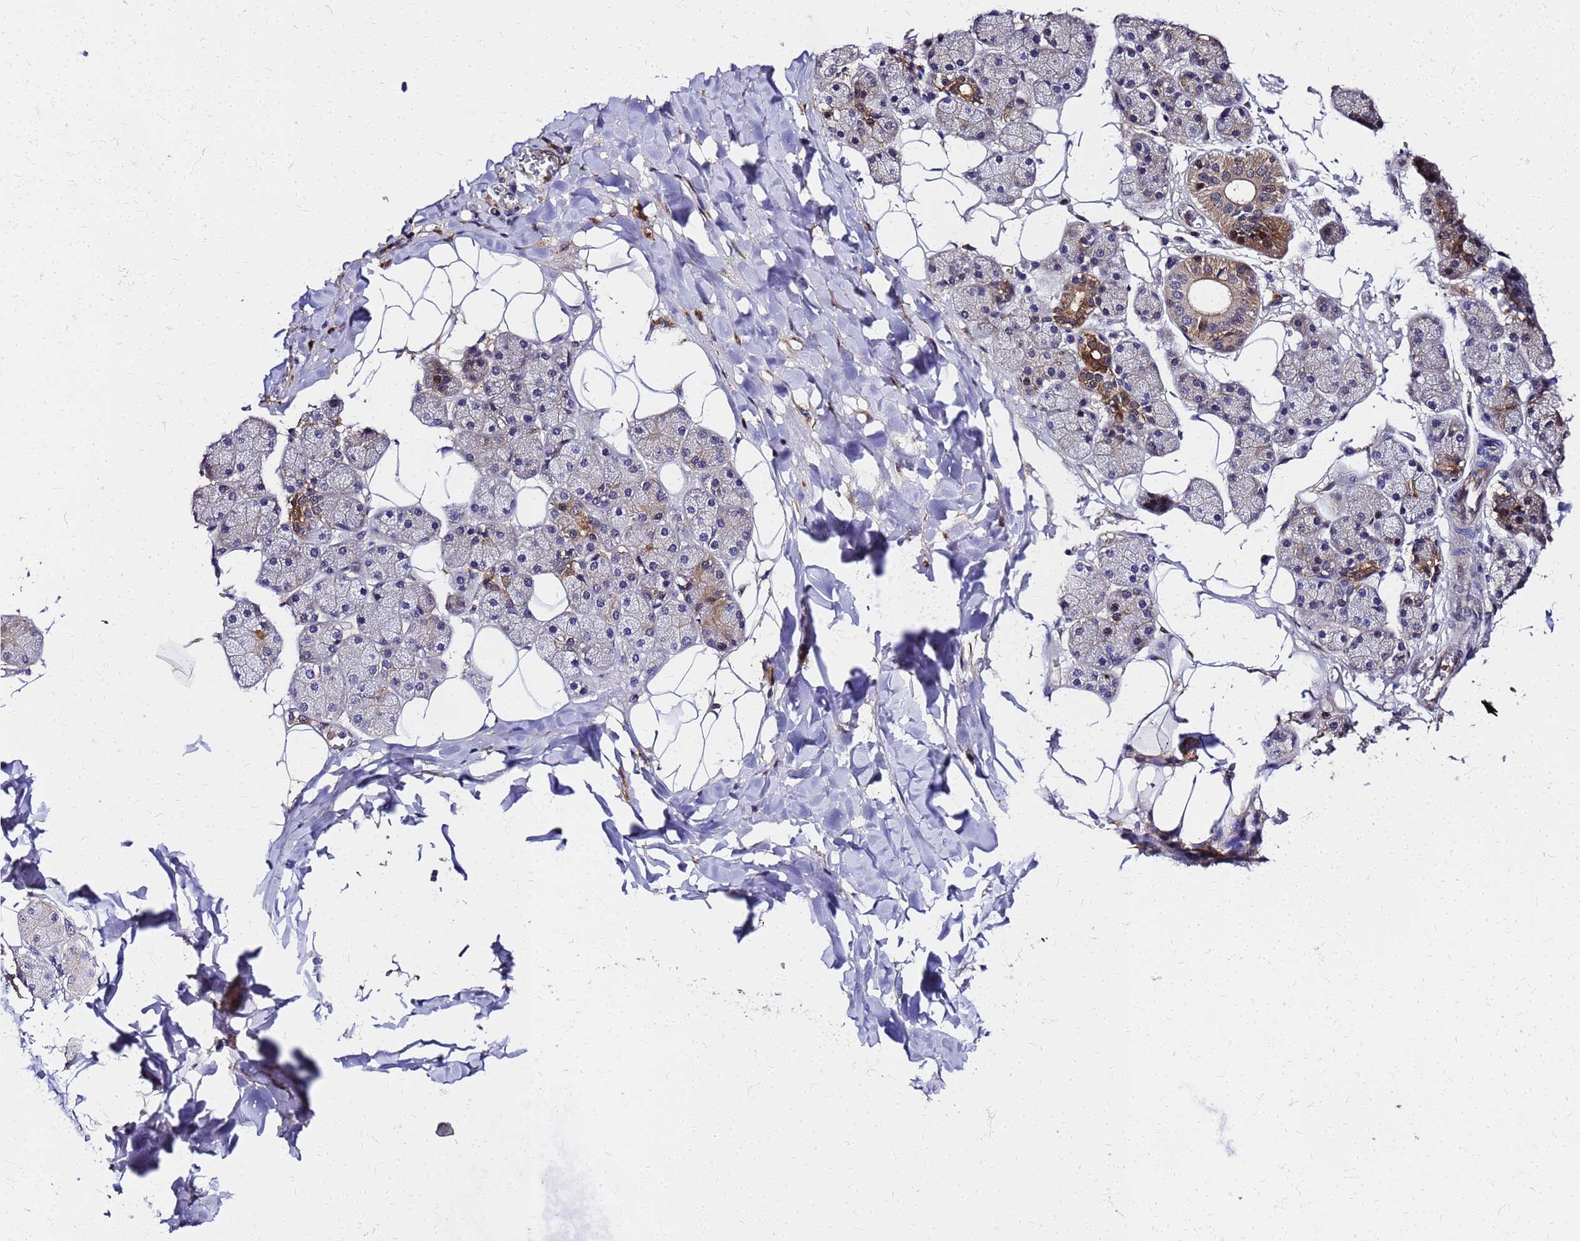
{"staining": {"intensity": "moderate", "quantity": "25%-75%", "location": "cytoplasmic/membranous,nuclear"}, "tissue": "salivary gland", "cell_type": "Glandular cells", "image_type": "normal", "snomed": [{"axis": "morphology", "description": "Normal tissue, NOS"}, {"axis": "topography", "description": "Salivary gland"}], "caption": "Glandular cells show medium levels of moderate cytoplasmic/membranous,nuclear staining in about 25%-75% of cells in benign human salivary gland.", "gene": "S100A11", "patient": {"sex": "female", "age": 33}}